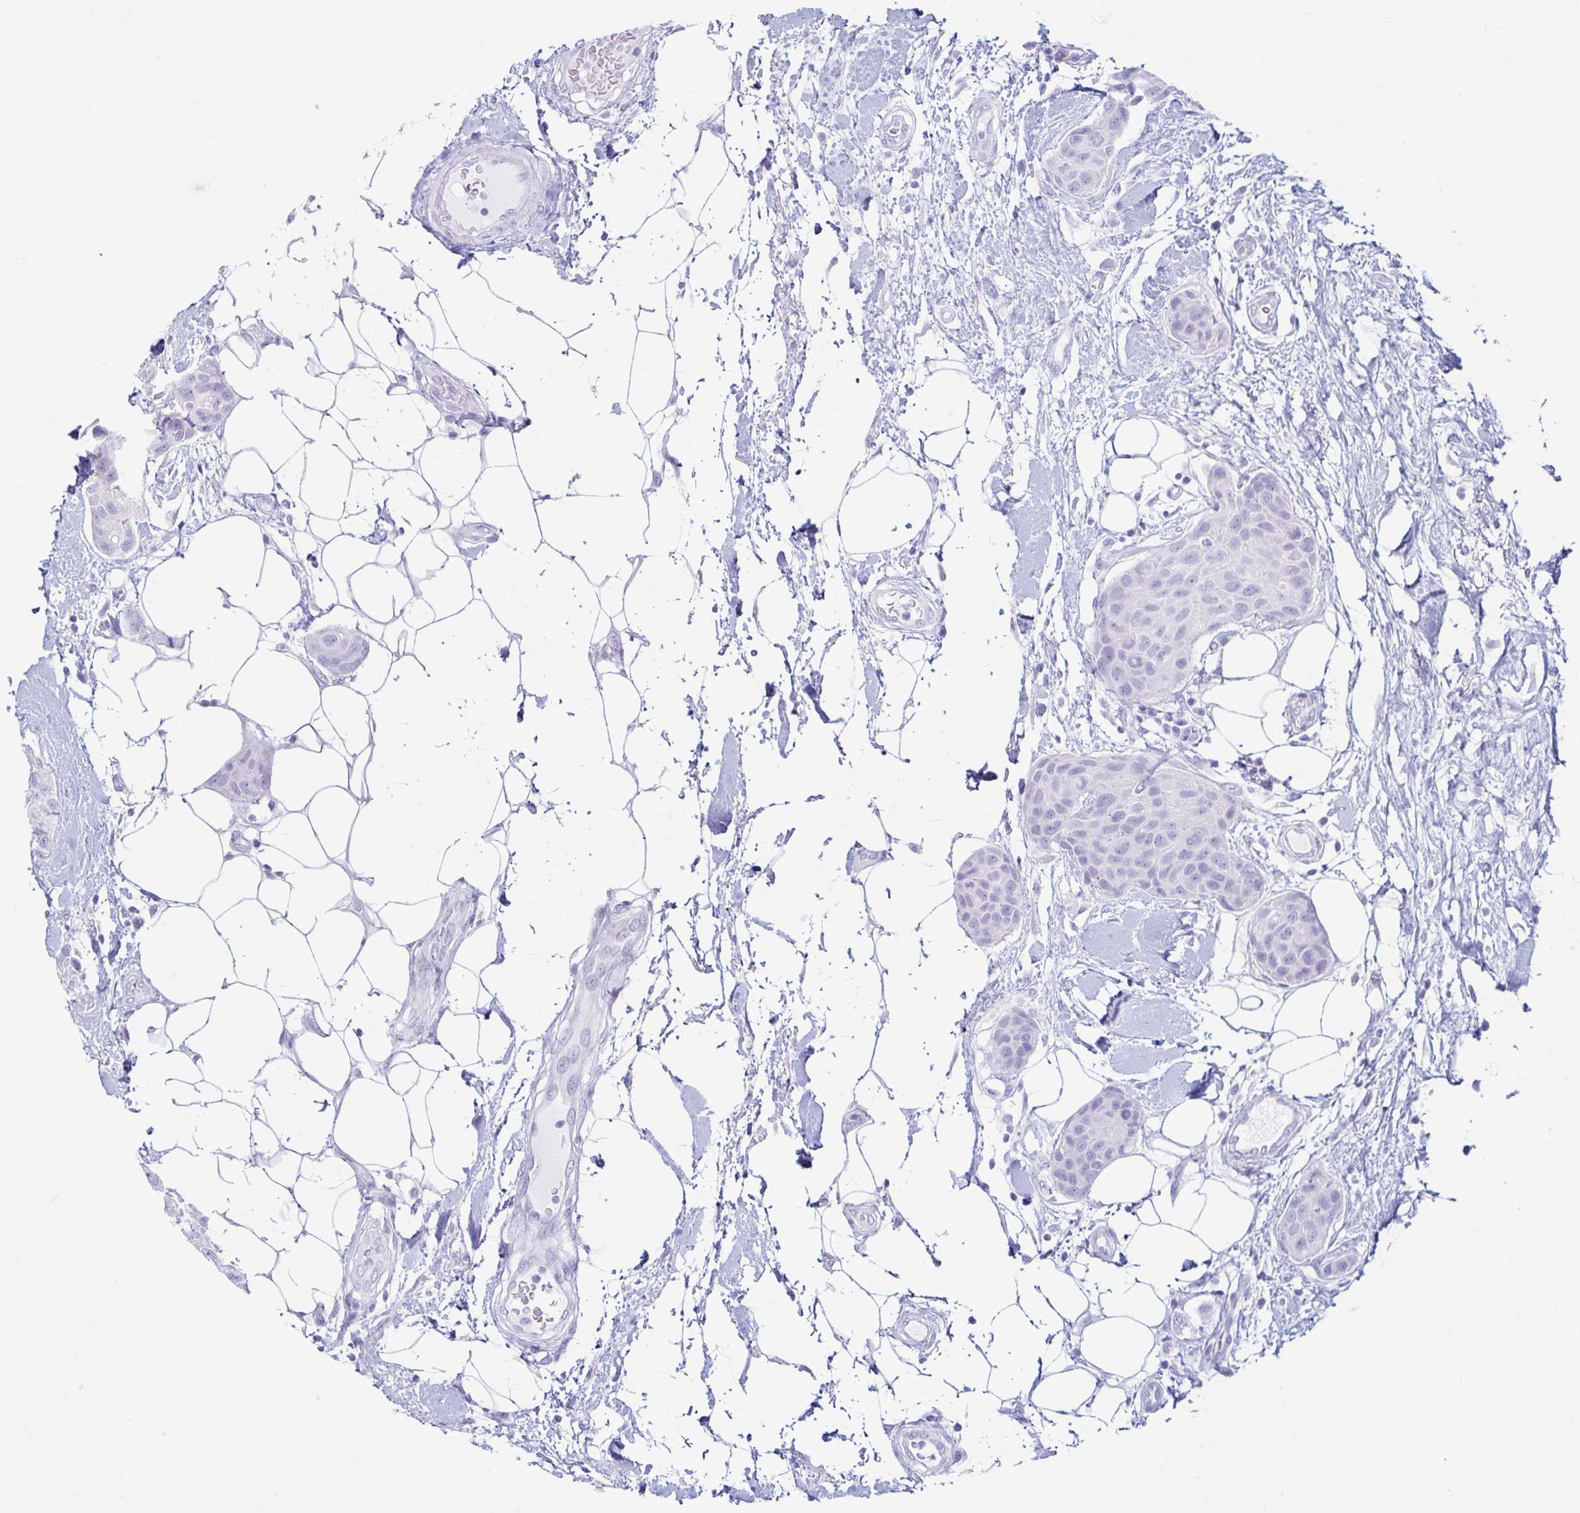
{"staining": {"intensity": "negative", "quantity": "none", "location": "none"}, "tissue": "breast cancer", "cell_type": "Tumor cells", "image_type": "cancer", "snomed": [{"axis": "morphology", "description": "Duct carcinoma"}, {"axis": "topography", "description": "Breast"}, {"axis": "topography", "description": "Lymph node"}], "caption": "This is an immunohistochemistry histopathology image of infiltrating ductal carcinoma (breast). There is no positivity in tumor cells.", "gene": "ERICH6", "patient": {"sex": "female", "age": 80}}